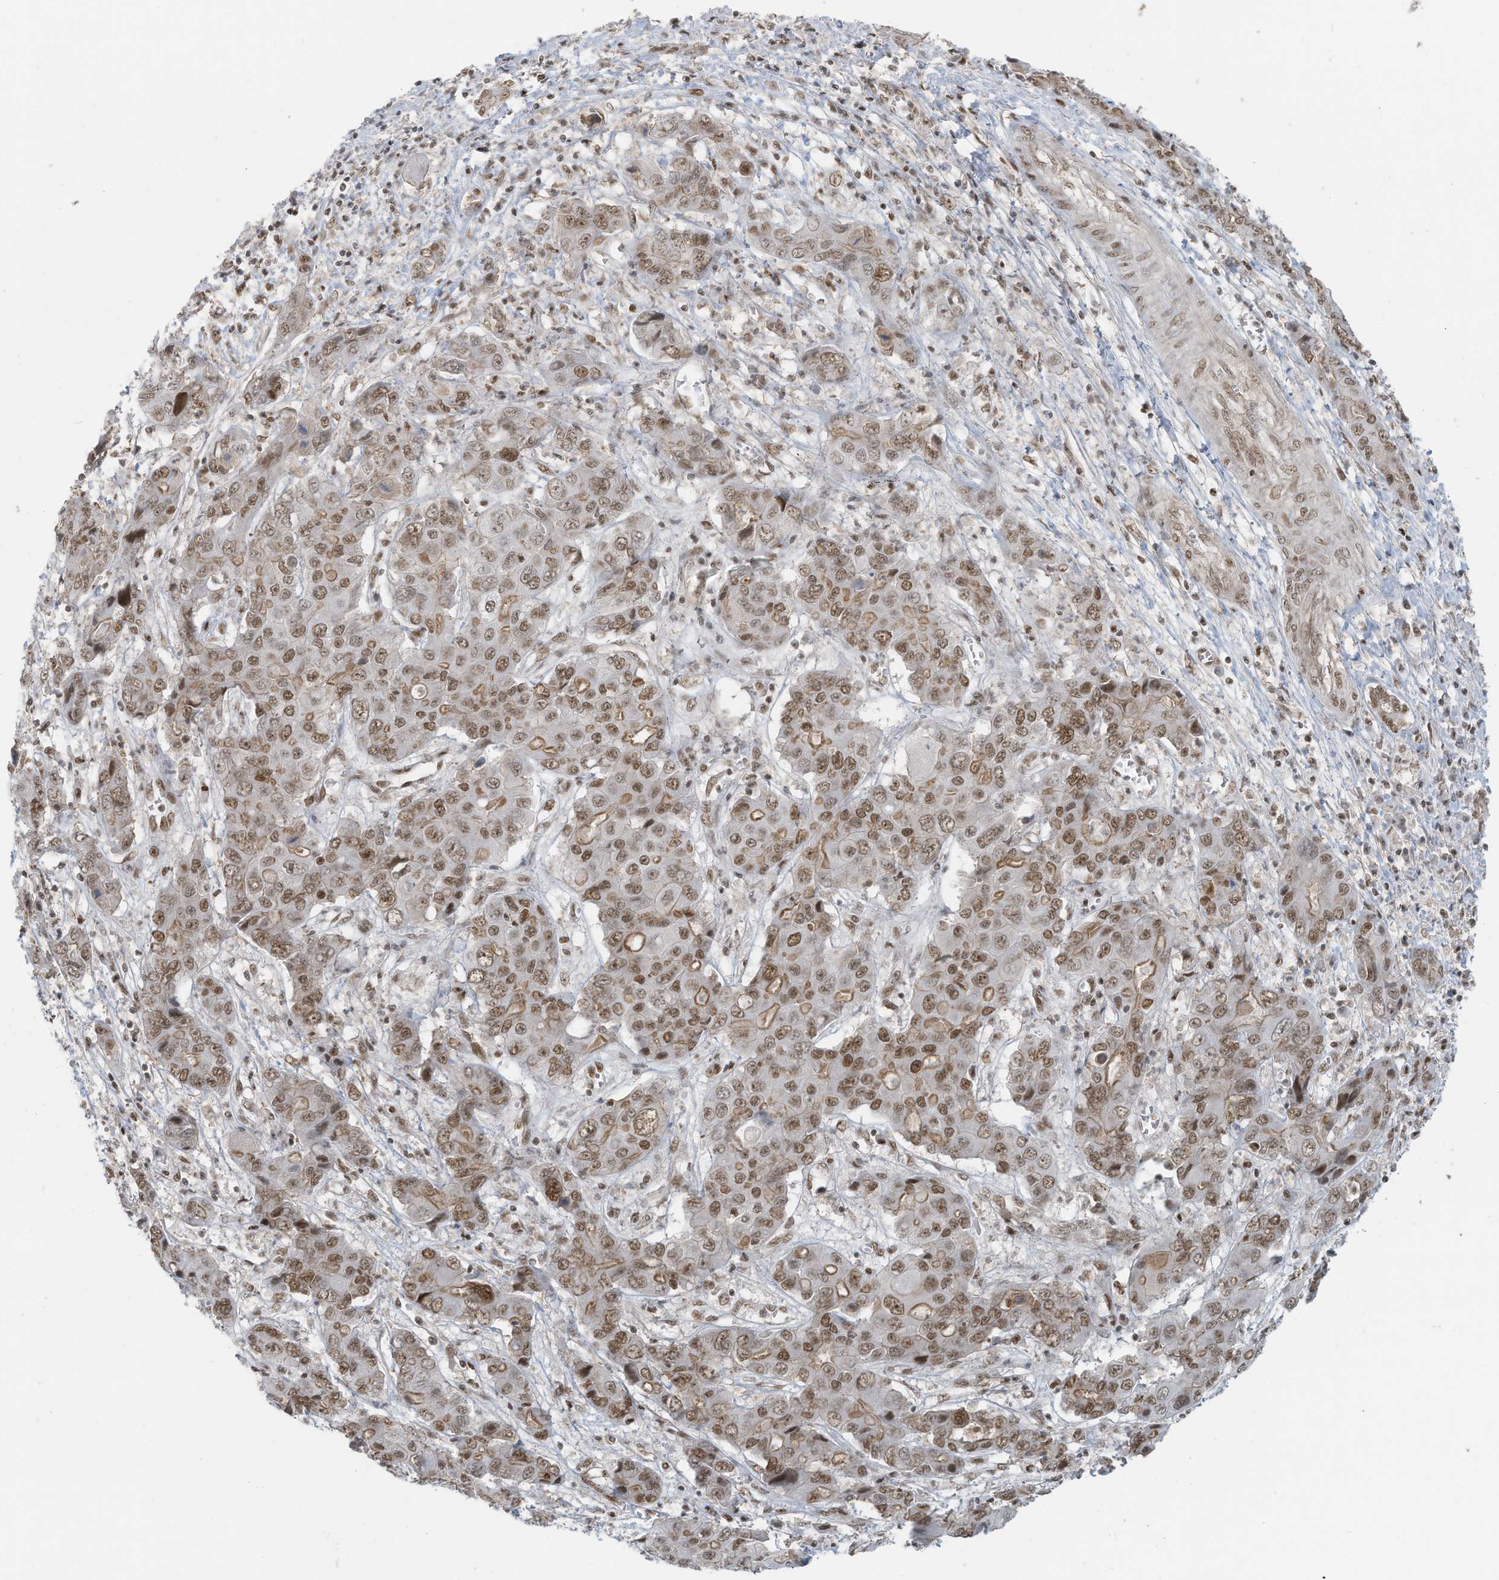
{"staining": {"intensity": "moderate", "quantity": ">75%", "location": "cytoplasmic/membranous,nuclear"}, "tissue": "liver cancer", "cell_type": "Tumor cells", "image_type": "cancer", "snomed": [{"axis": "morphology", "description": "Cholangiocarcinoma"}, {"axis": "topography", "description": "Liver"}], "caption": "Moderate cytoplasmic/membranous and nuclear positivity for a protein is appreciated in about >75% of tumor cells of liver cholangiocarcinoma using immunohistochemistry (IHC).", "gene": "DBR1", "patient": {"sex": "male", "age": 67}}